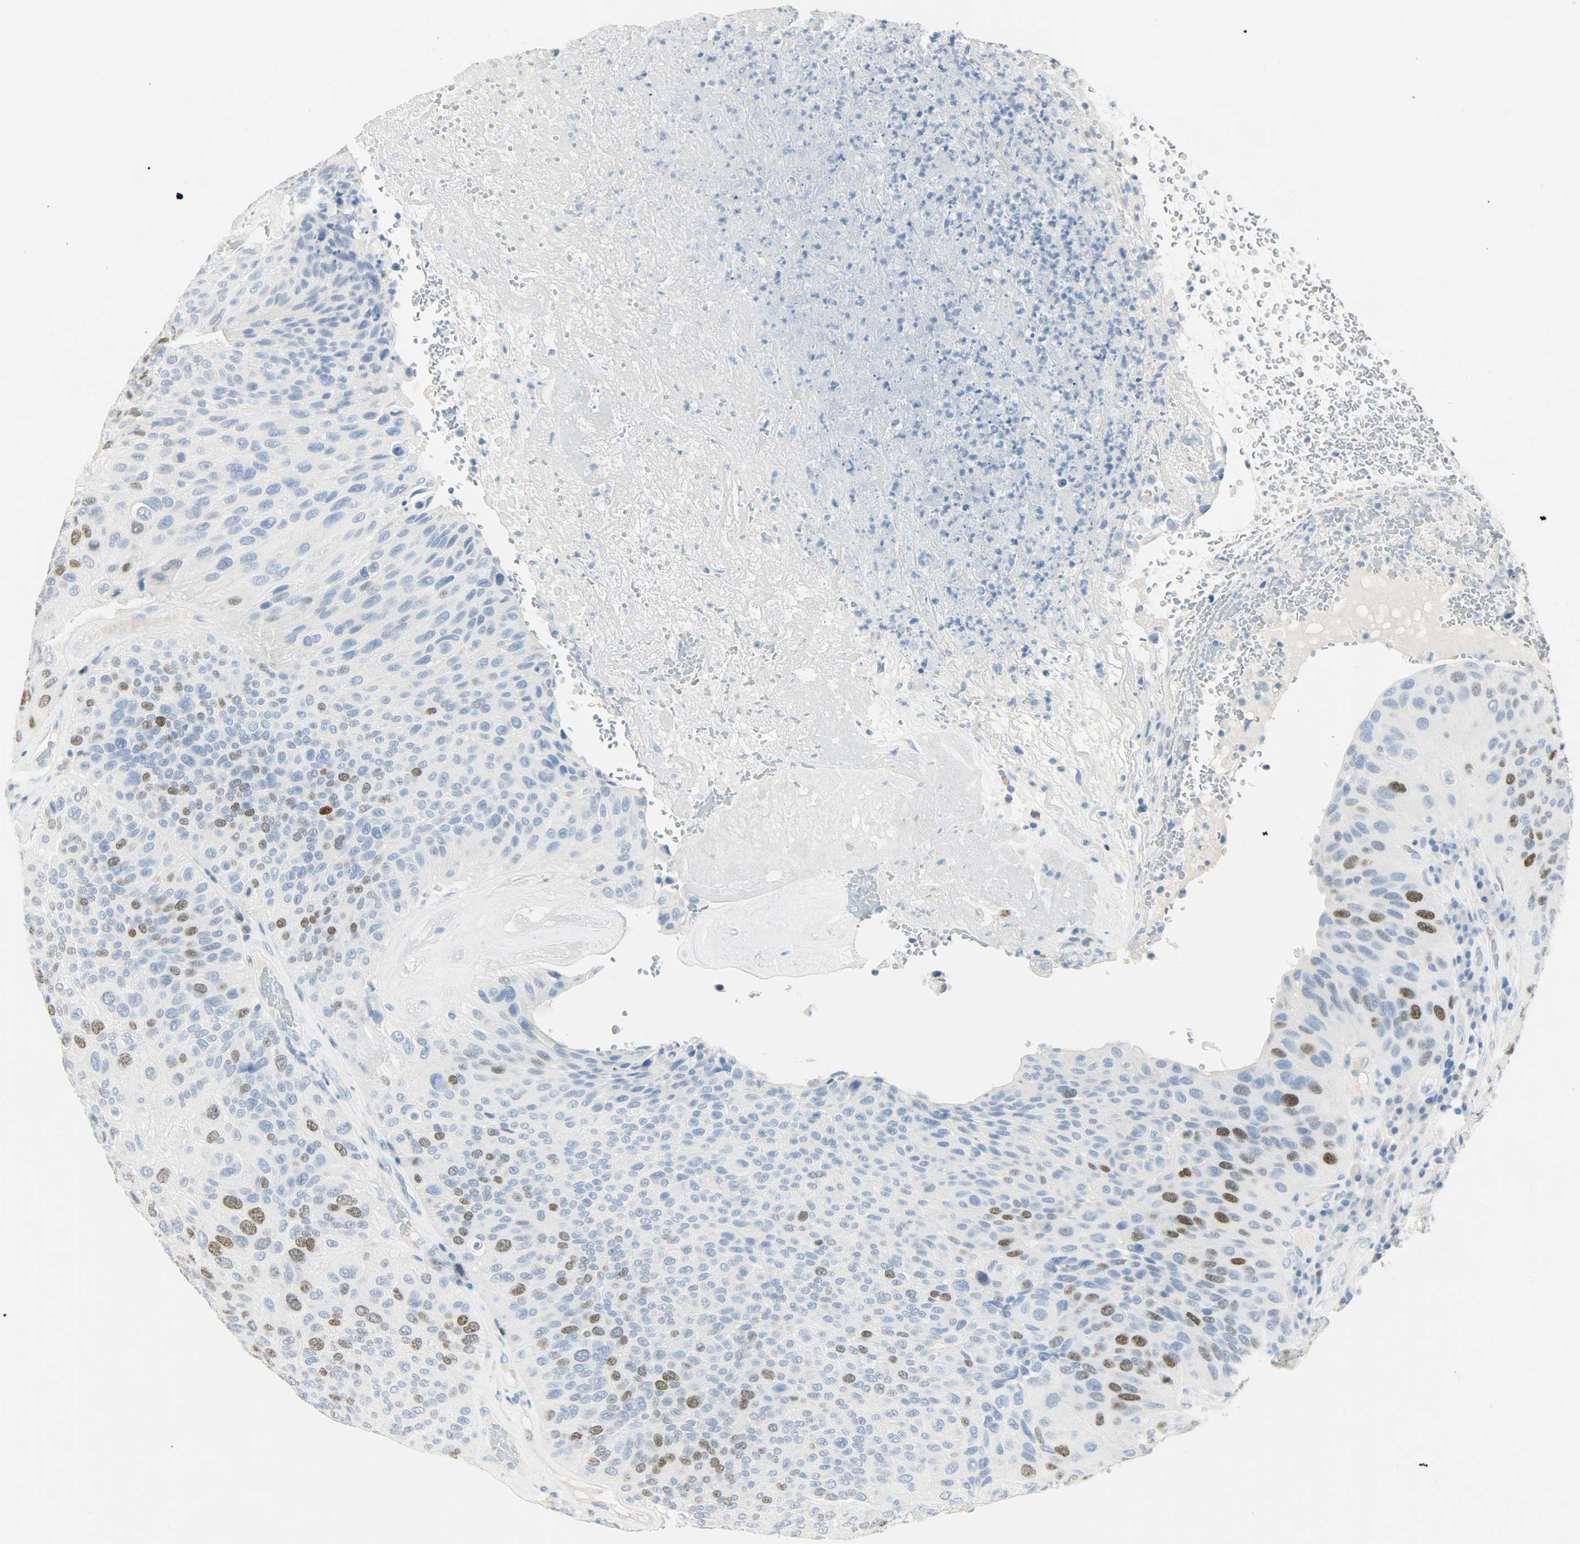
{"staining": {"intensity": "moderate", "quantity": "<25%", "location": "nuclear"}, "tissue": "urothelial cancer", "cell_type": "Tumor cells", "image_type": "cancer", "snomed": [{"axis": "morphology", "description": "Urothelial carcinoma, High grade"}, {"axis": "topography", "description": "Urinary bladder"}], "caption": "Immunohistochemistry (IHC) photomicrograph of urothelial cancer stained for a protein (brown), which shows low levels of moderate nuclear positivity in approximately <25% of tumor cells.", "gene": "HELLS", "patient": {"sex": "male", "age": 66}}